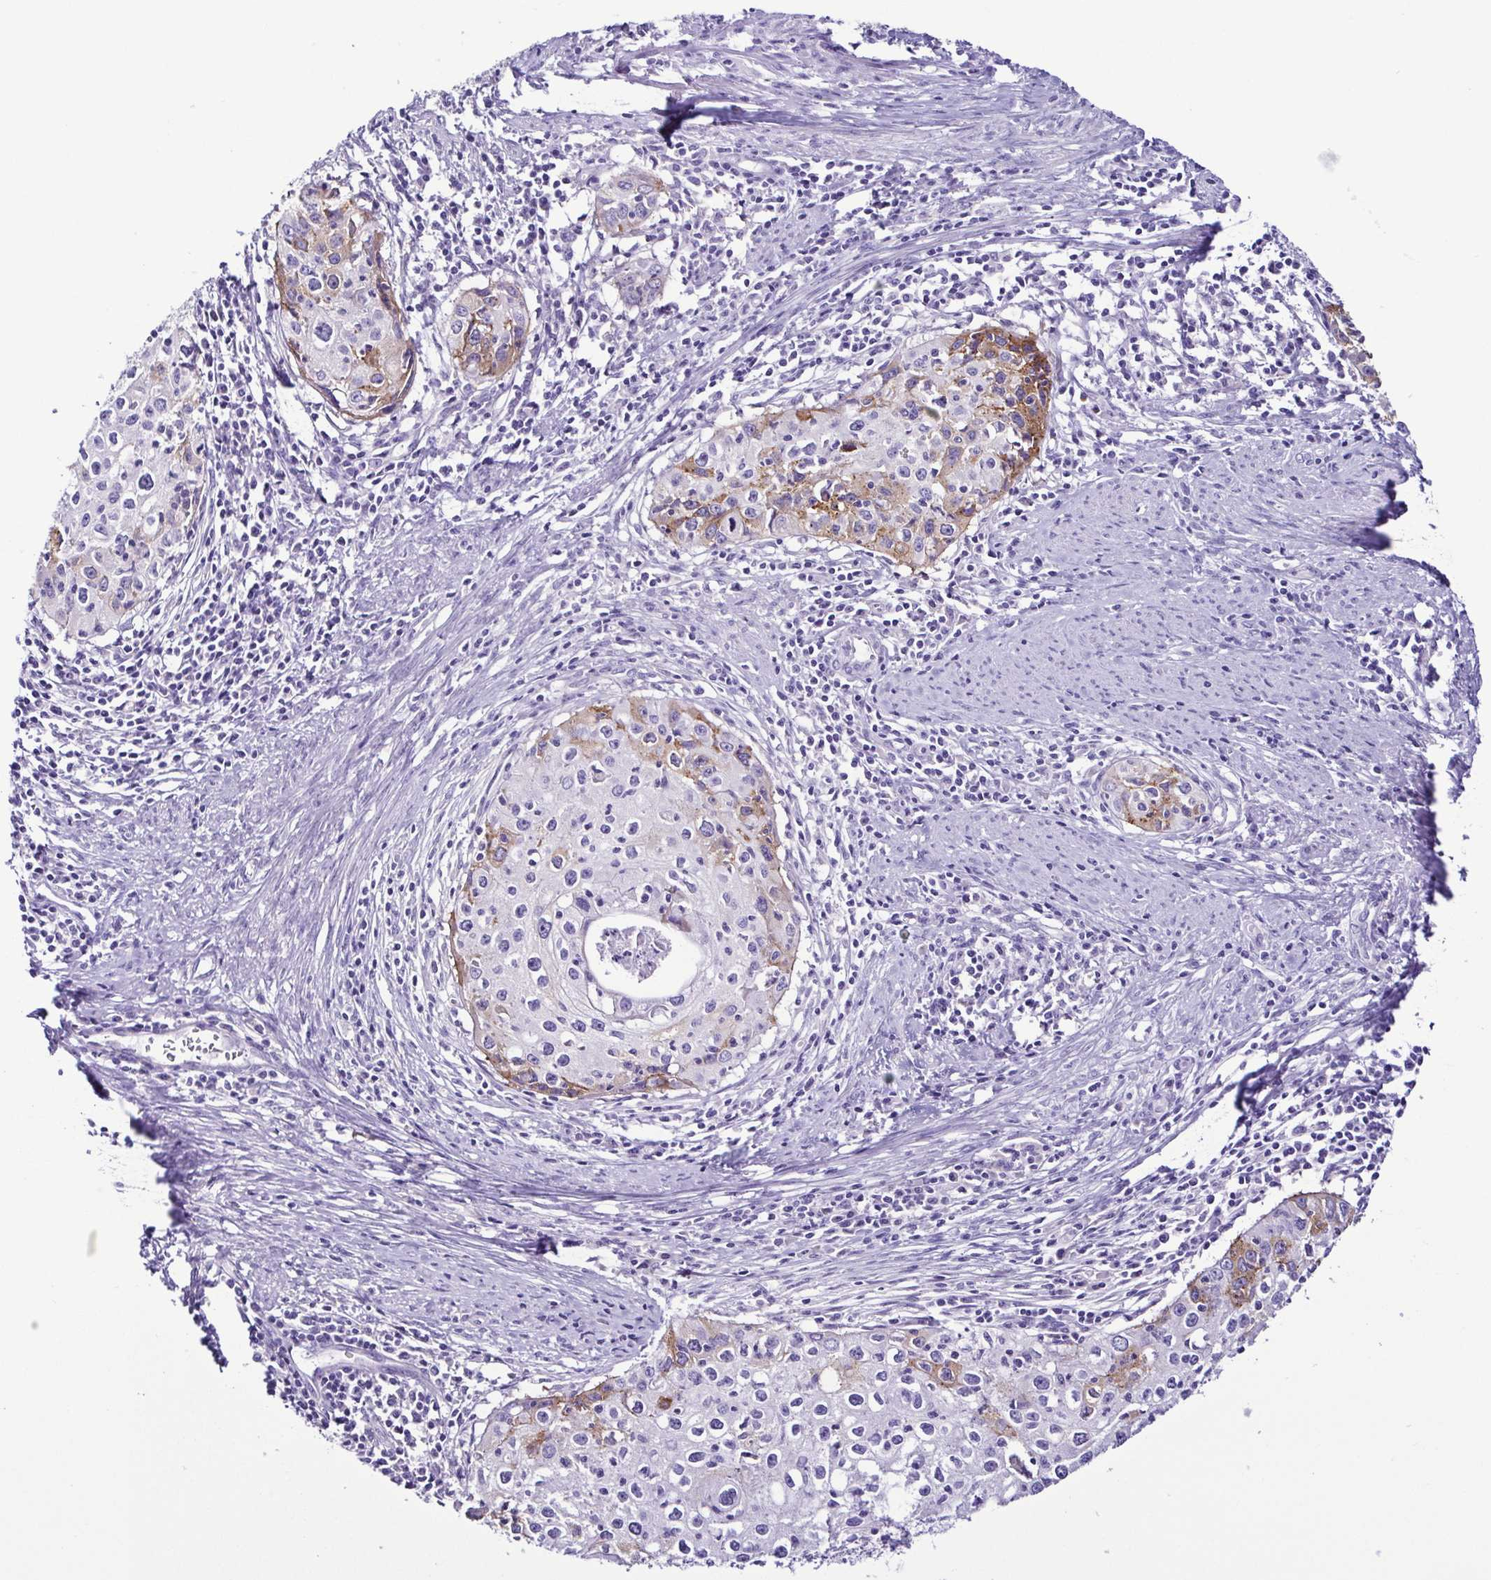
{"staining": {"intensity": "moderate", "quantity": "<25%", "location": "cytoplasmic/membranous"}, "tissue": "cervical cancer", "cell_type": "Tumor cells", "image_type": "cancer", "snomed": [{"axis": "morphology", "description": "Squamous cell carcinoma, NOS"}, {"axis": "topography", "description": "Cervix"}], "caption": "The photomicrograph demonstrates immunohistochemical staining of cervical squamous cell carcinoma. There is moderate cytoplasmic/membranous positivity is identified in about <25% of tumor cells.", "gene": "SRL", "patient": {"sex": "female", "age": 40}}